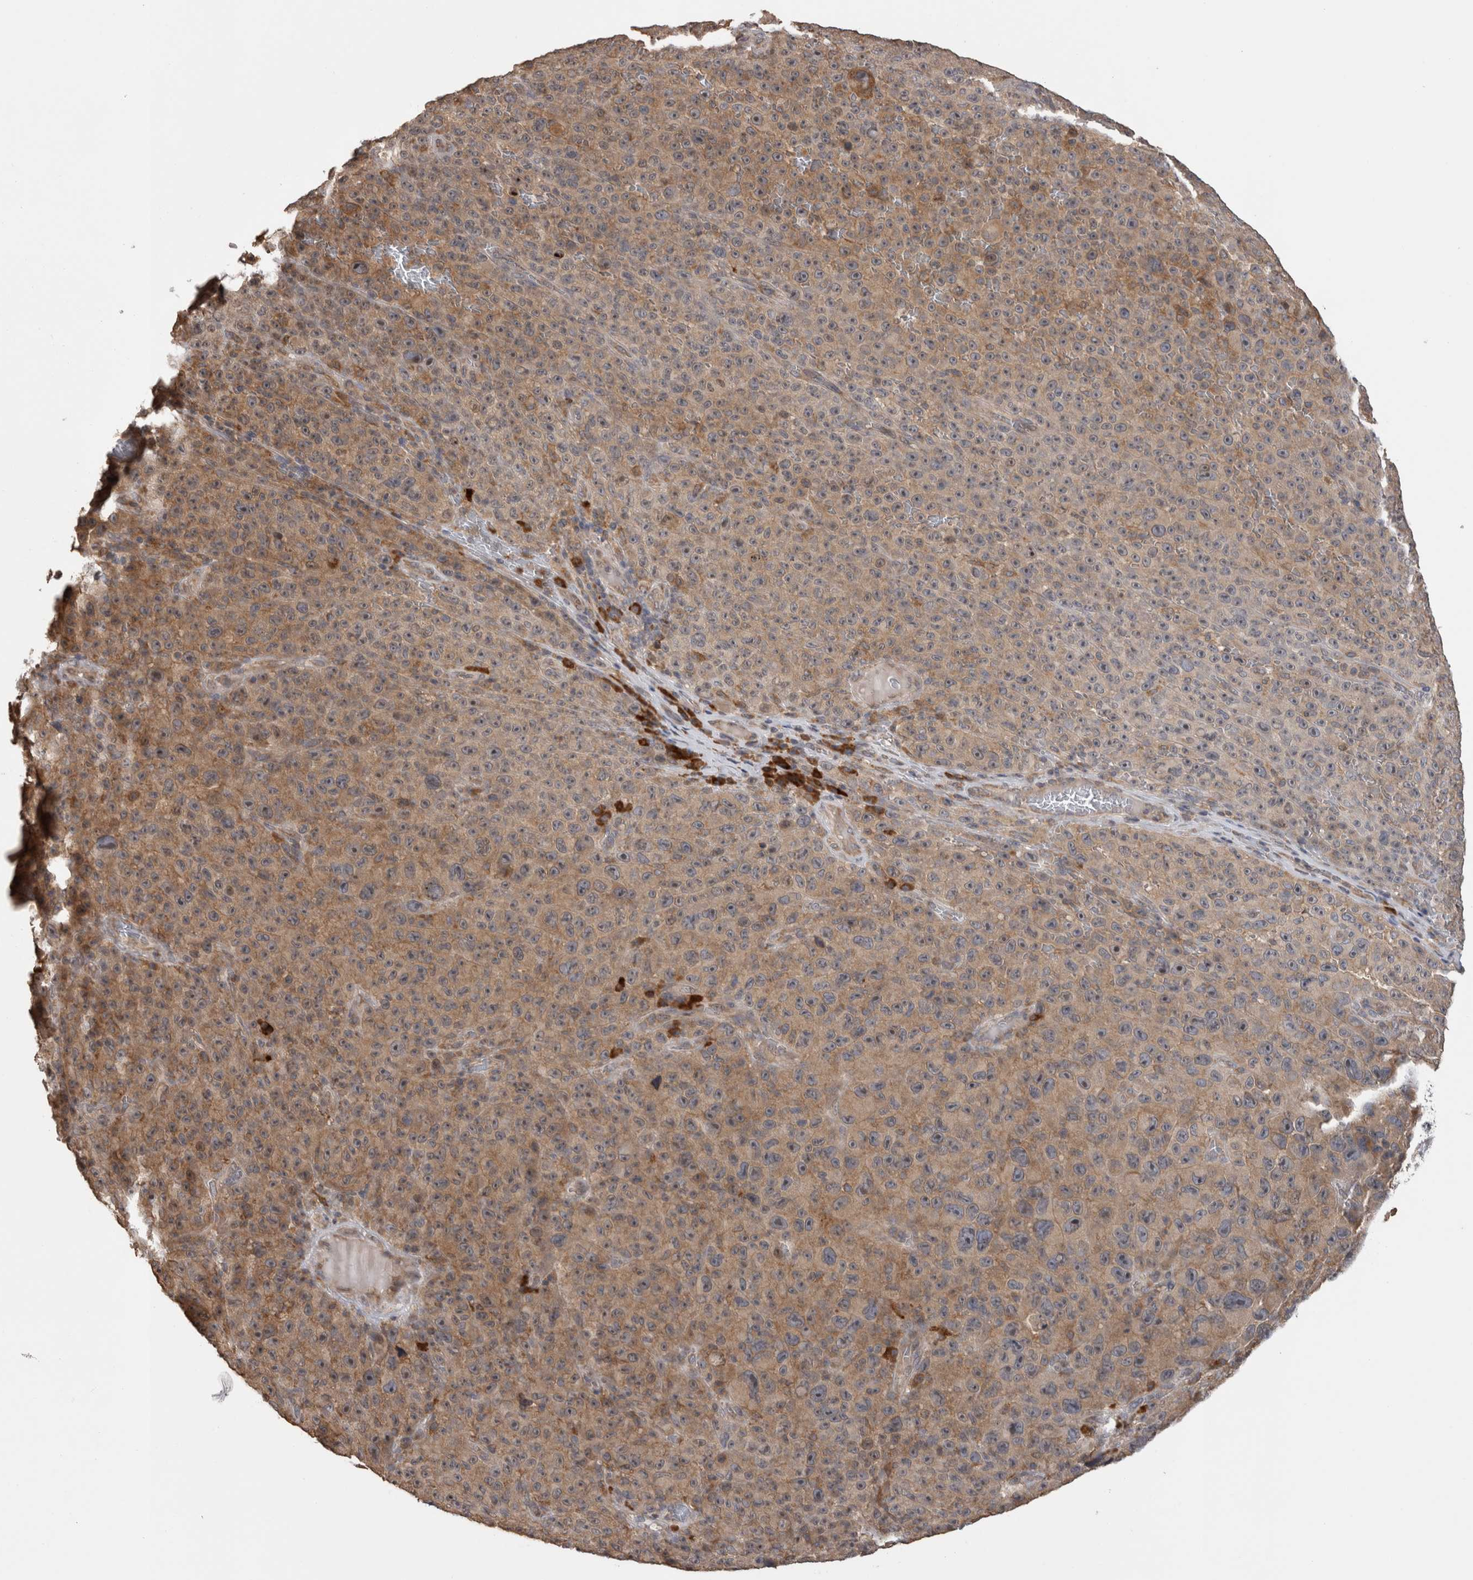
{"staining": {"intensity": "weak", "quantity": ">75%", "location": "cytoplasmic/membranous"}, "tissue": "melanoma", "cell_type": "Tumor cells", "image_type": "cancer", "snomed": [{"axis": "morphology", "description": "Malignant melanoma, NOS"}, {"axis": "topography", "description": "Skin"}], "caption": "IHC (DAB (3,3'-diaminobenzidine)) staining of malignant melanoma exhibits weak cytoplasmic/membranous protein expression in approximately >75% of tumor cells.", "gene": "TBCE", "patient": {"sex": "female", "age": 82}}